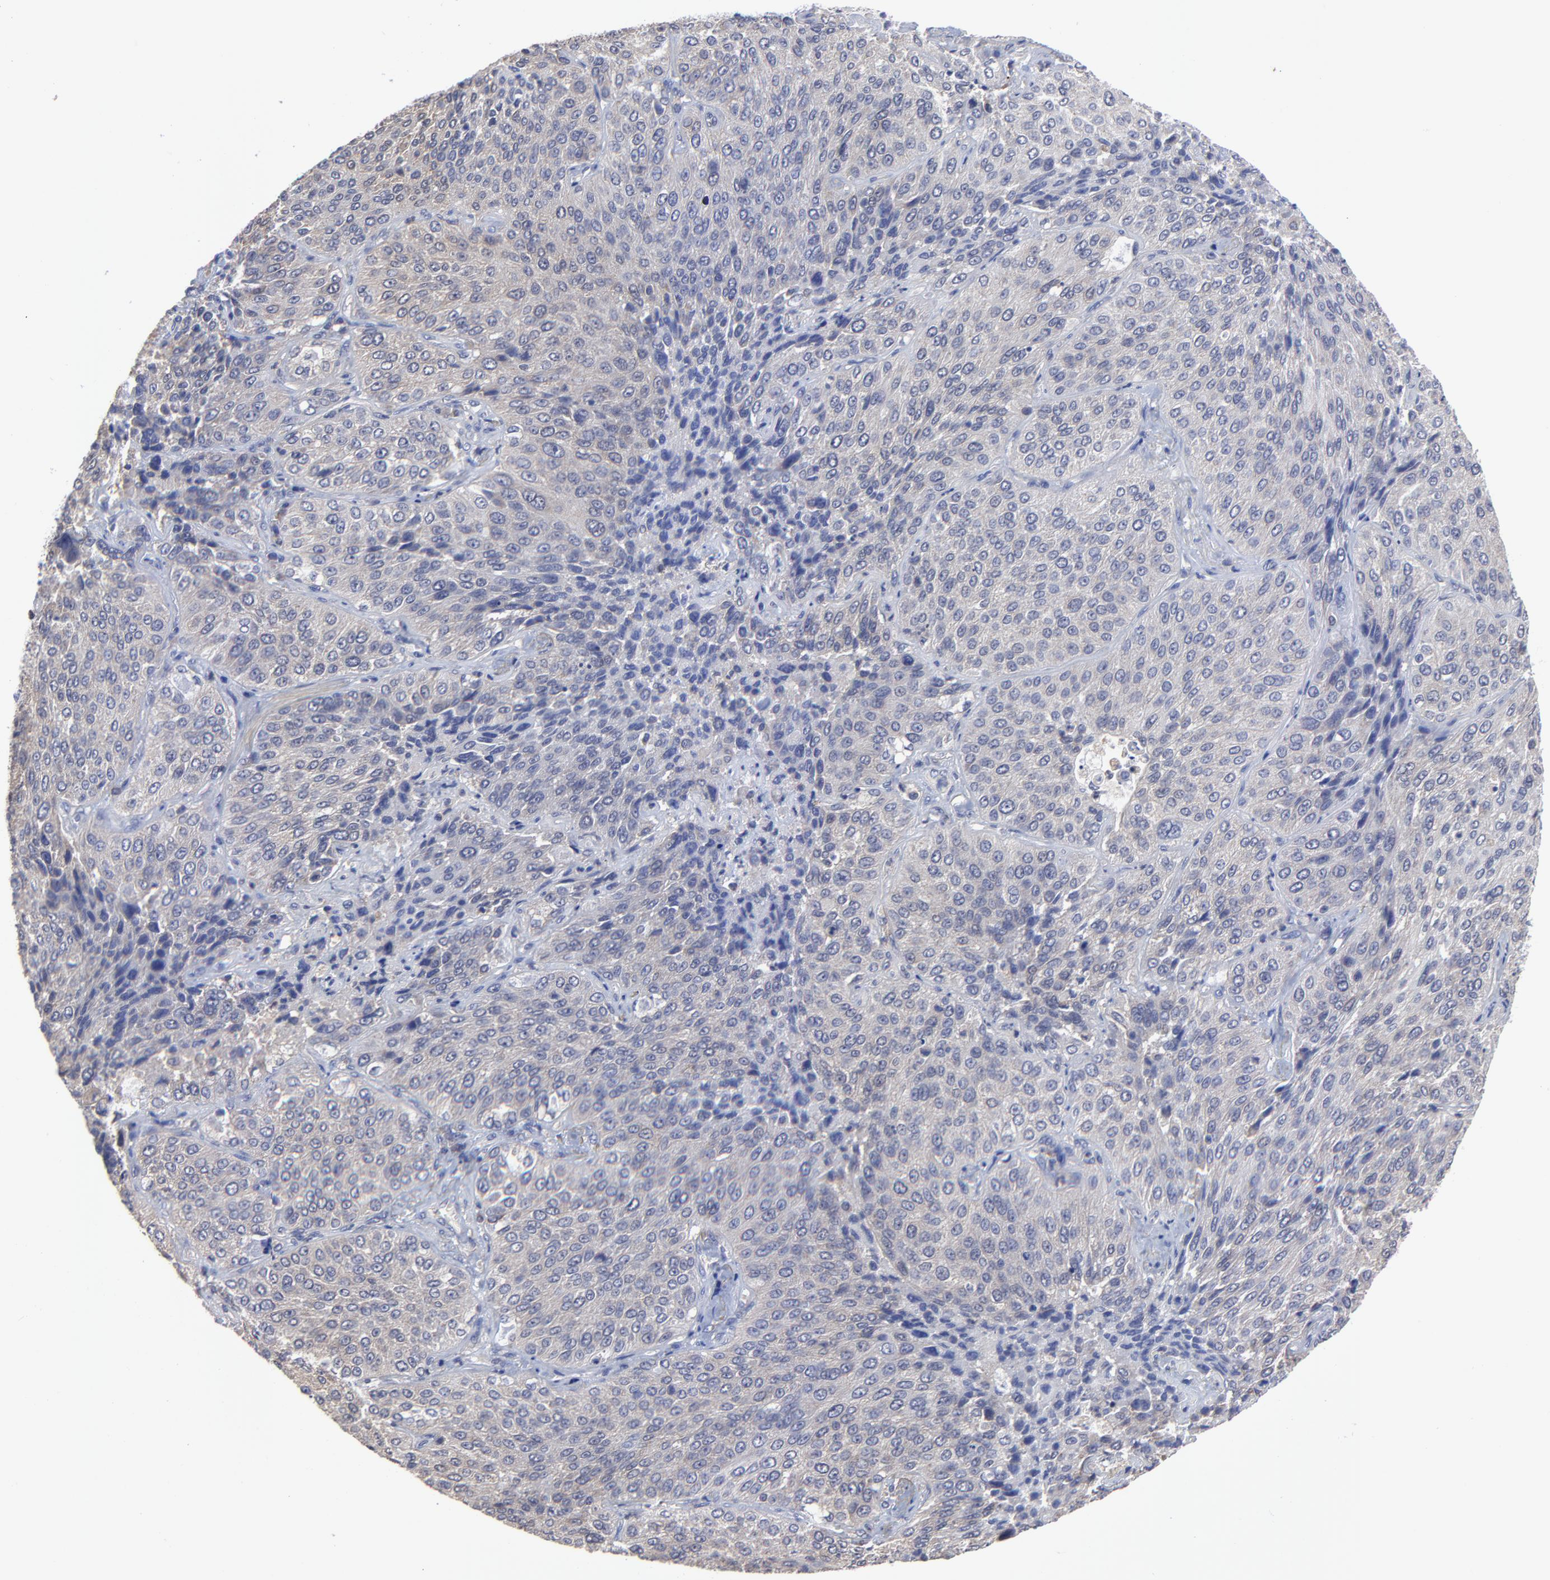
{"staining": {"intensity": "weak", "quantity": "25%-75%", "location": "cytoplasmic/membranous"}, "tissue": "lung cancer", "cell_type": "Tumor cells", "image_type": "cancer", "snomed": [{"axis": "morphology", "description": "Squamous cell carcinoma, NOS"}, {"axis": "topography", "description": "Lung"}], "caption": "There is low levels of weak cytoplasmic/membranous staining in tumor cells of squamous cell carcinoma (lung), as demonstrated by immunohistochemical staining (brown color).", "gene": "PCMT1", "patient": {"sex": "male", "age": 54}}